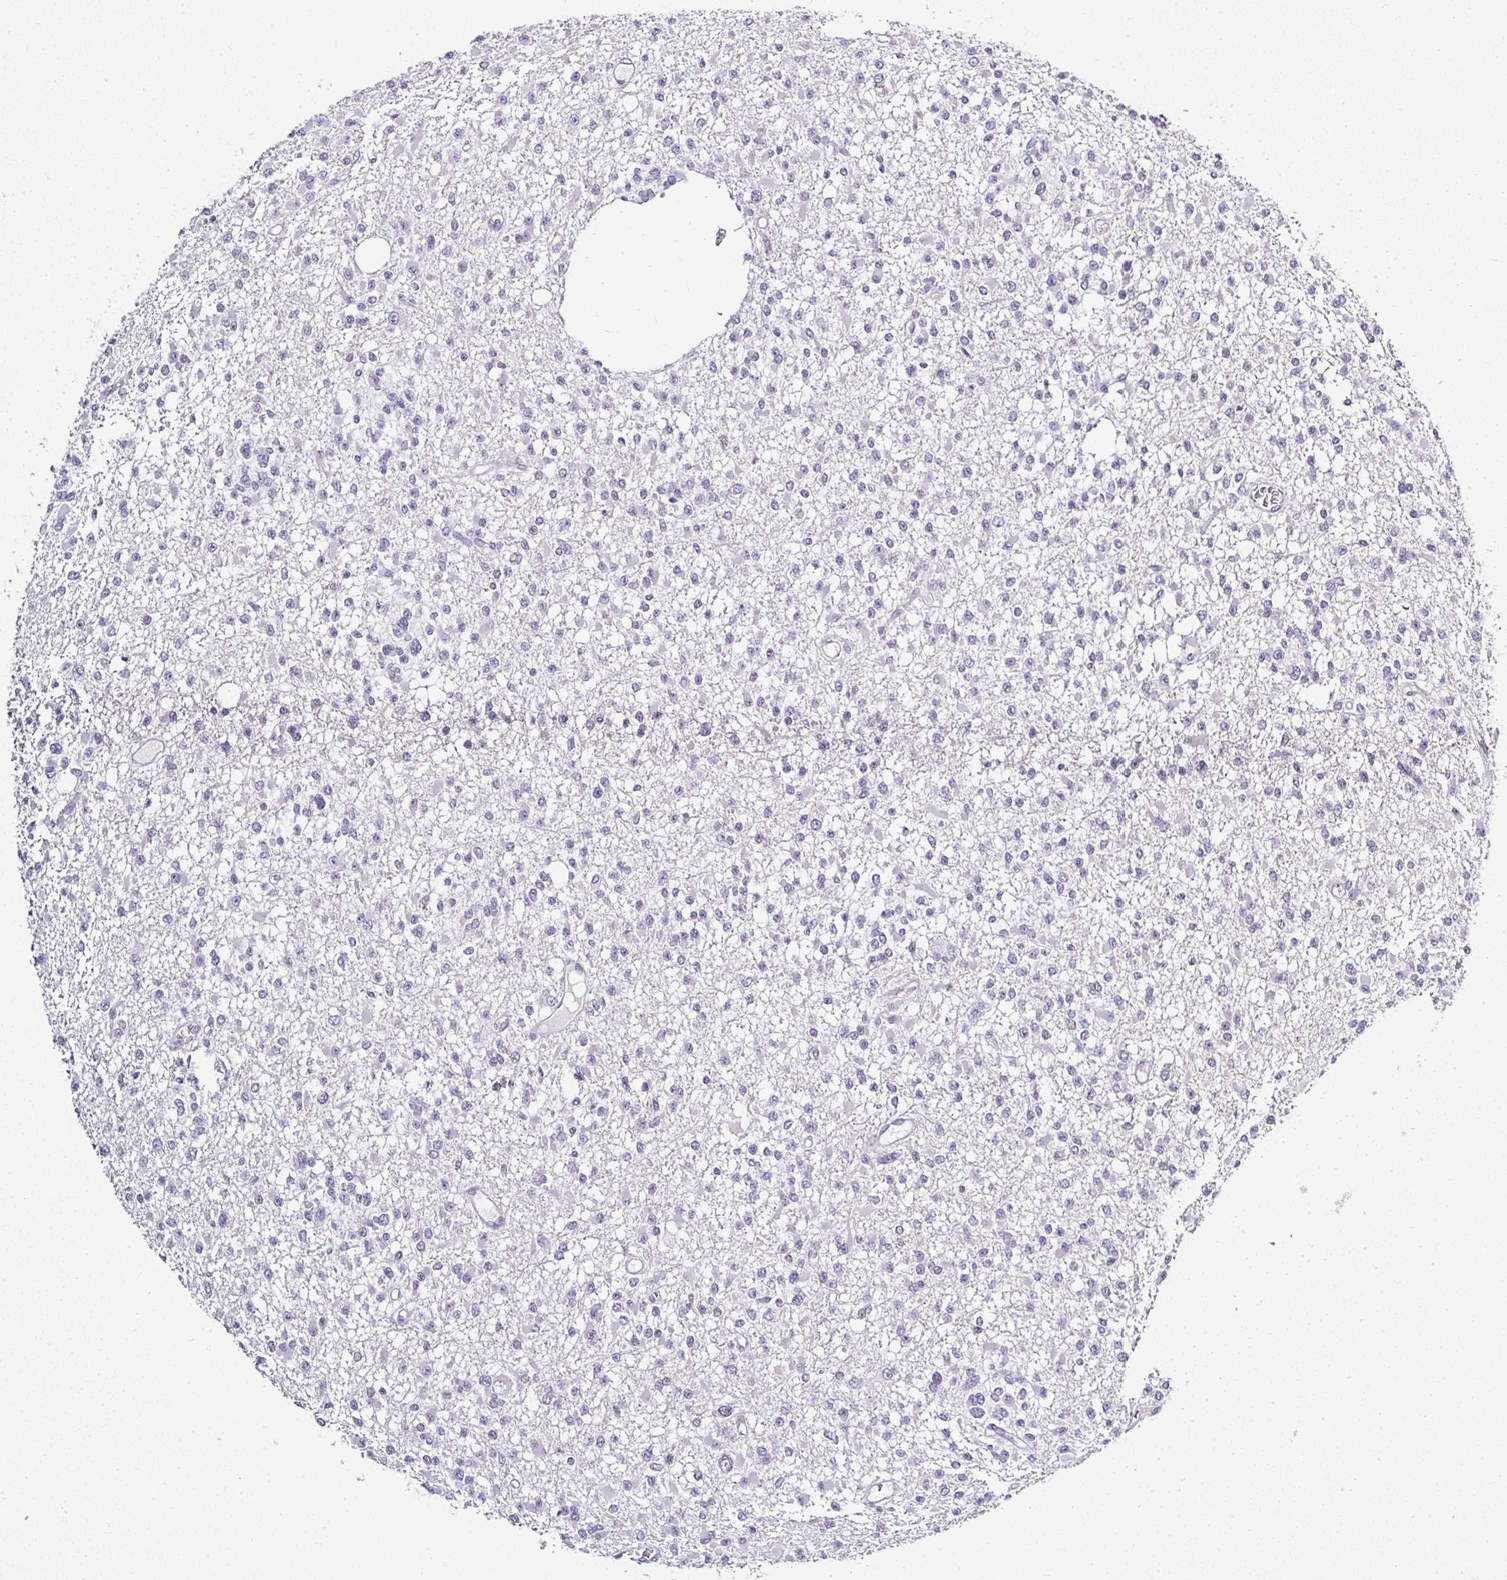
{"staining": {"intensity": "negative", "quantity": "none", "location": "none"}, "tissue": "glioma", "cell_type": "Tumor cells", "image_type": "cancer", "snomed": [{"axis": "morphology", "description": "Glioma, malignant, Low grade"}, {"axis": "topography", "description": "Brain"}], "caption": "Immunohistochemistry micrograph of neoplastic tissue: human low-grade glioma (malignant) stained with DAB (3,3'-diaminobenzidine) shows no significant protein expression in tumor cells.", "gene": "SERPINB3", "patient": {"sex": "female", "age": 22}}